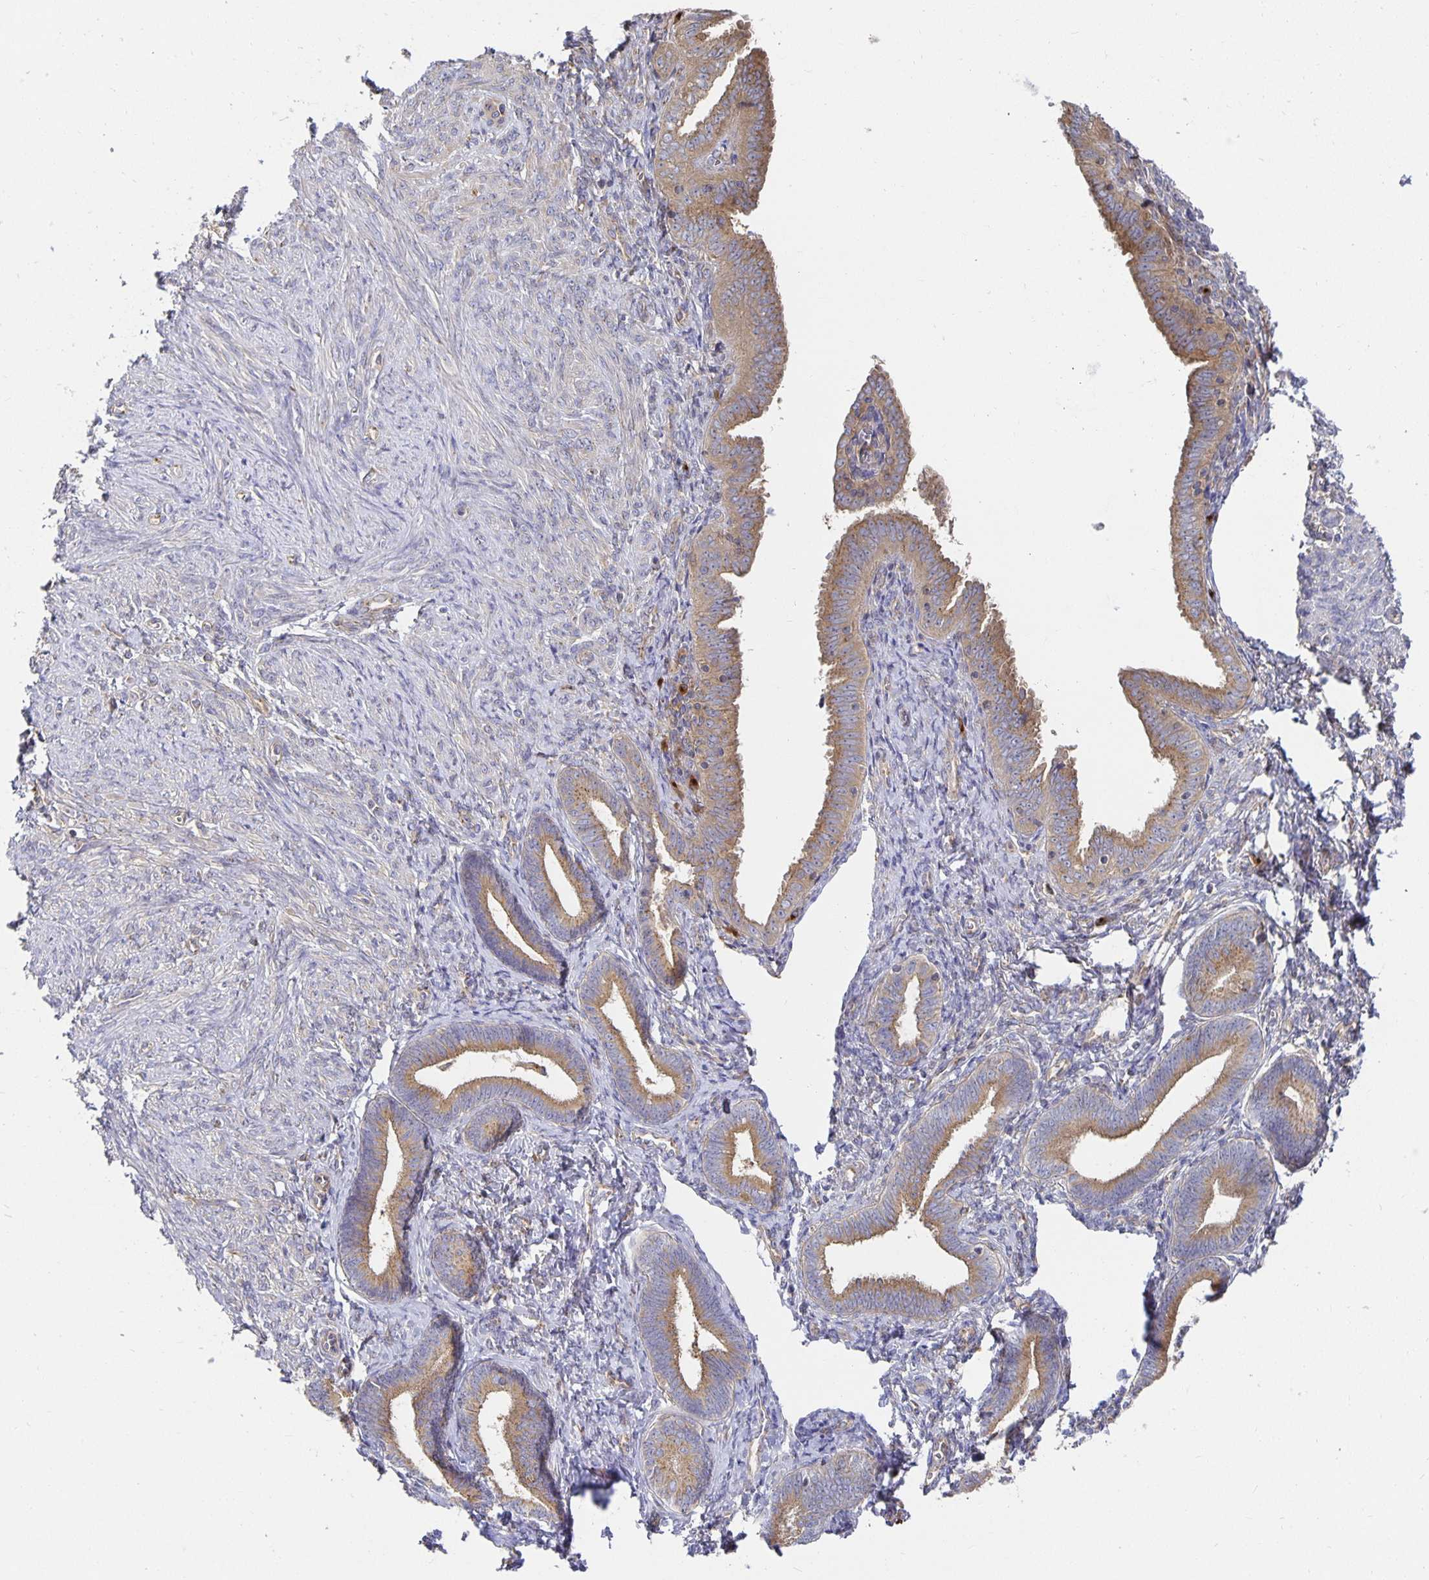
{"staining": {"intensity": "moderate", "quantity": ">75%", "location": "cytoplasmic/membranous"}, "tissue": "endometrial cancer", "cell_type": "Tumor cells", "image_type": "cancer", "snomed": [{"axis": "morphology", "description": "Adenocarcinoma, NOS"}, {"axis": "topography", "description": "Endometrium"}], "caption": "Brown immunohistochemical staining in adenocarcinoma (endometrial) displays moderate cytoplasmic/membranous staining in approximately >75% of tumor cells.", "gene": "USO1", "patient": {"sex": "female", "age": 87}}